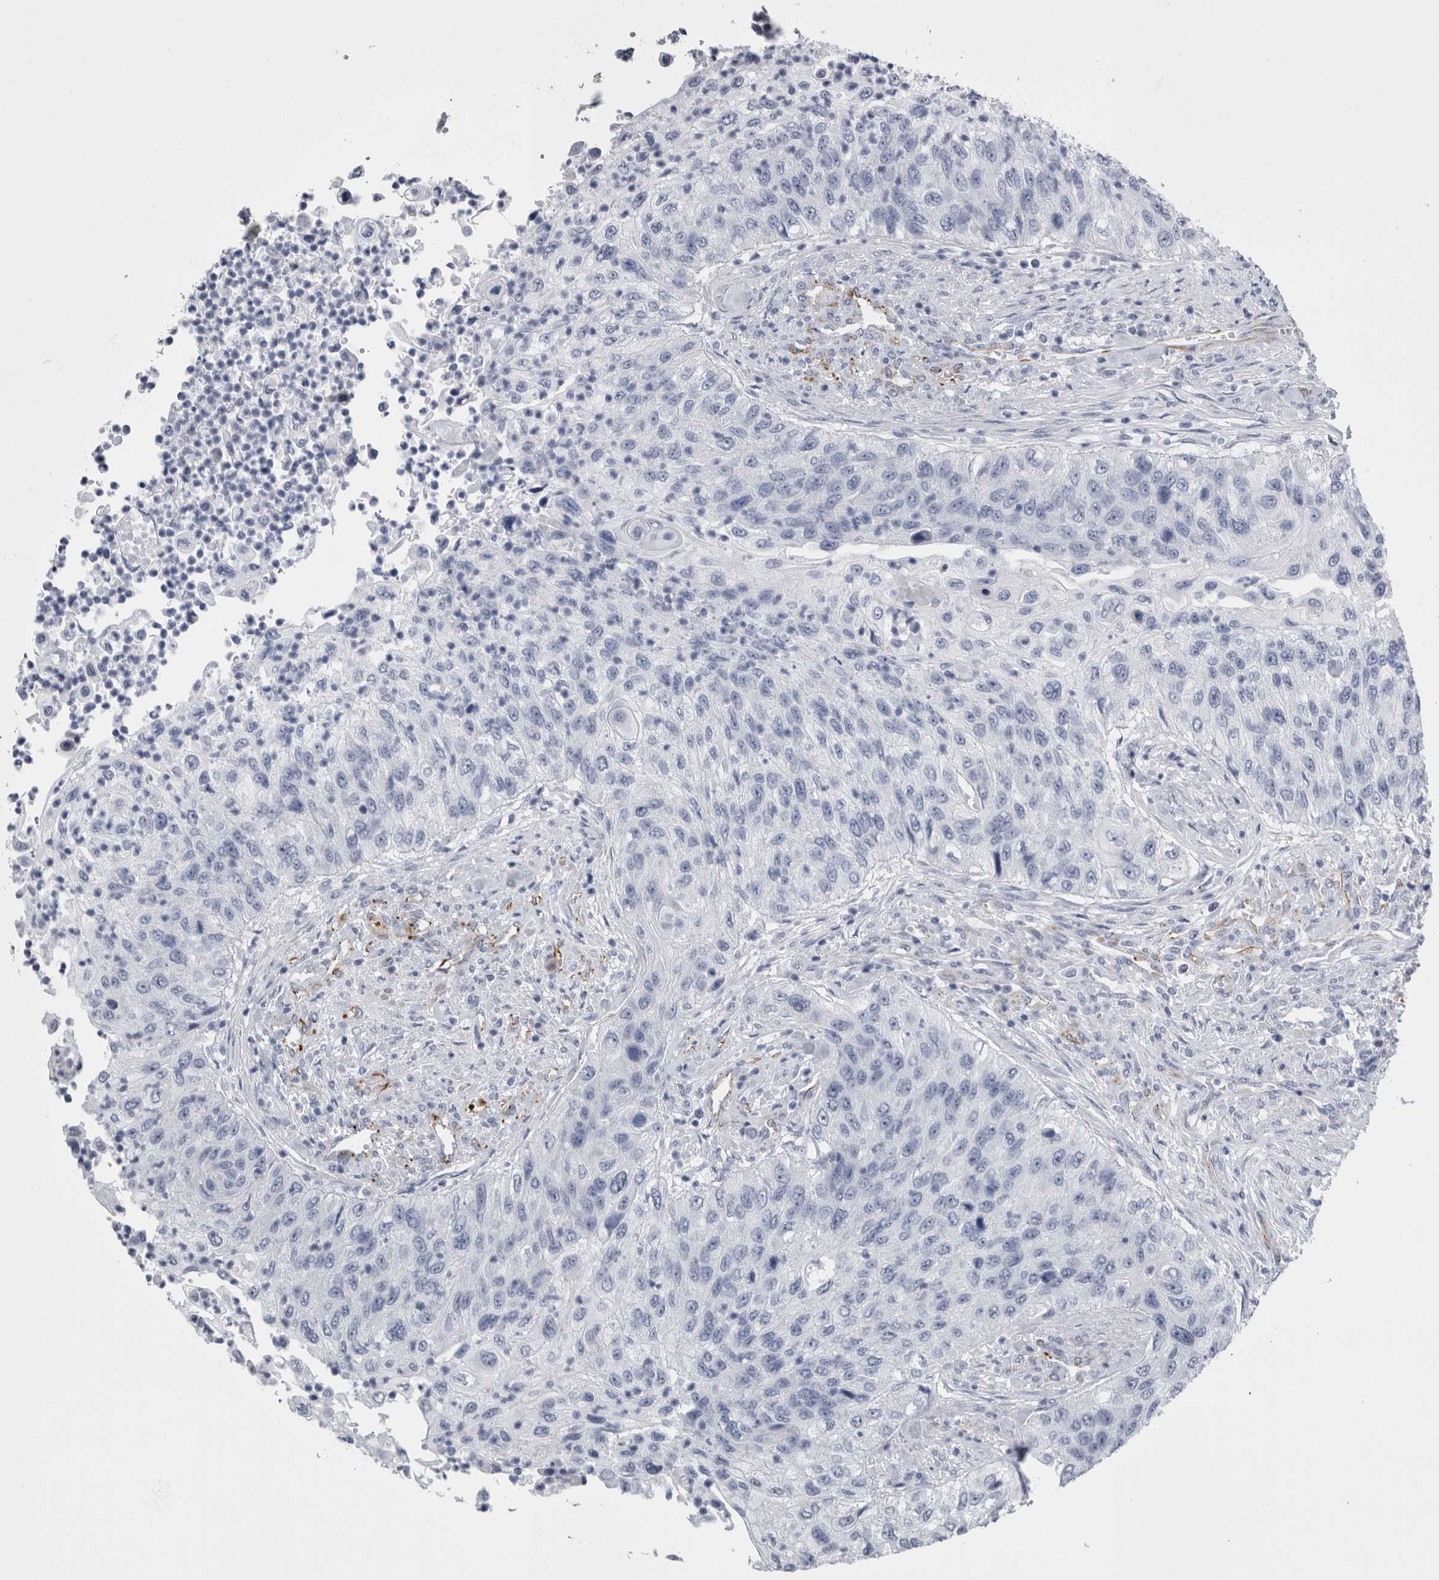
{"staining": {"intensity": "negative", "quantity": "none", "location": "none"}, "tissue": "urothelial cancer", "cell_type": "Tumor cells", "image_type": "cancer", "snomed": [{"axis": "morphology", "description": "Urothelial carcinoma, High grade"}, {"axis": "topography", "description": "Urinary bladder"}], "caption": "Immunohistochemical staining of urothelial cancer displays no significant positivity in tumor cells. (DAB (3,3'-diaminobenzidine) immunohistochemistry (IHC) visualized using brightfield microscopy, high magnification).", "gene": "VWDE", "patient": {"sex": "female", "age": 60}}